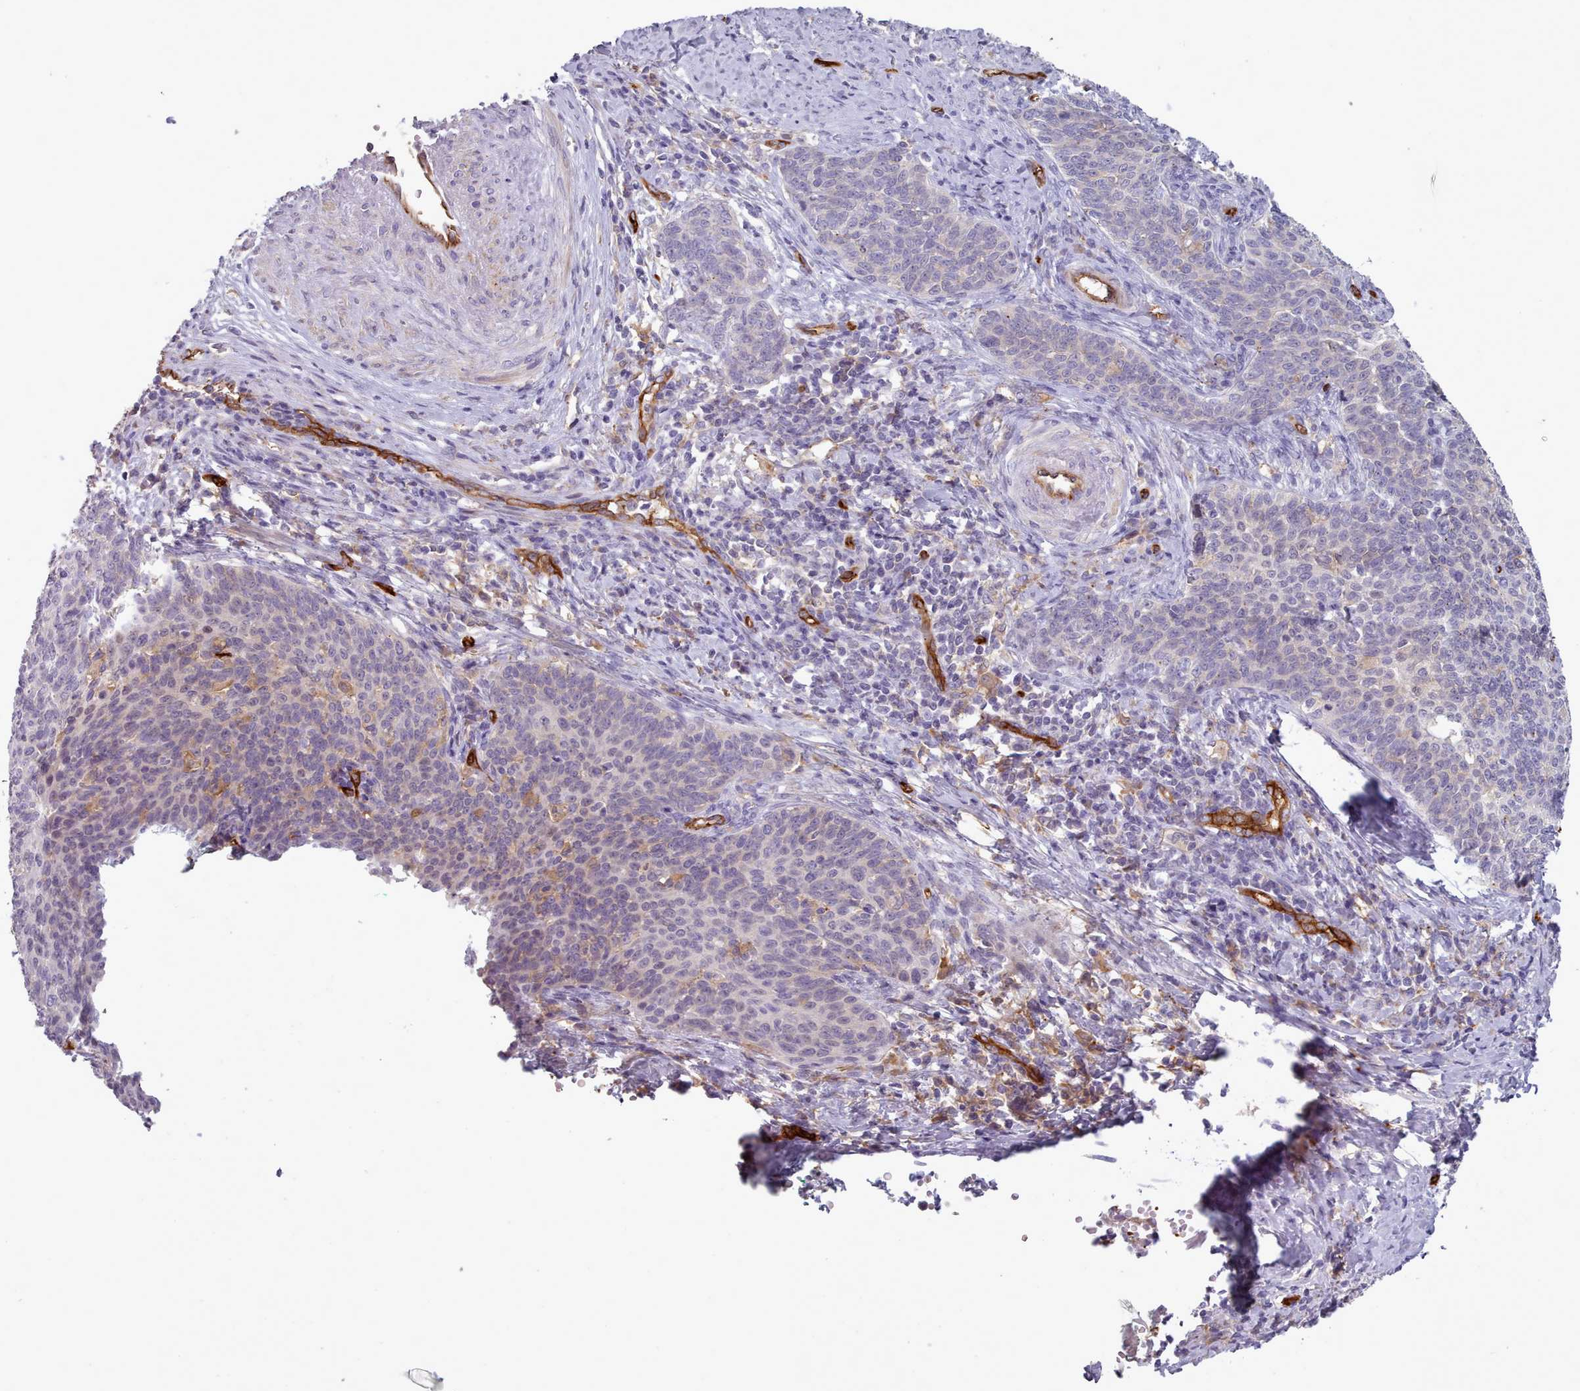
{"staining": {"intensity": "weak", "quantity": "<25%", "location": "cytoplasmic/membranous"}, "tissue": "cervical cancer", "cell_type": "Tumor cells", "image_type": "cancer", "snomed": [{"axis": "morphology", "description": "Squamous cell carcinoma, NOS"}, {"axis": "topography", "description": "Cervix"}], "caption": "A photomicrograph of human cervical squamous cell carcinoma is negative for staining in tumor cells.", "gene": "CD300LF", "patient": {"sex": "female", "age": 39}}